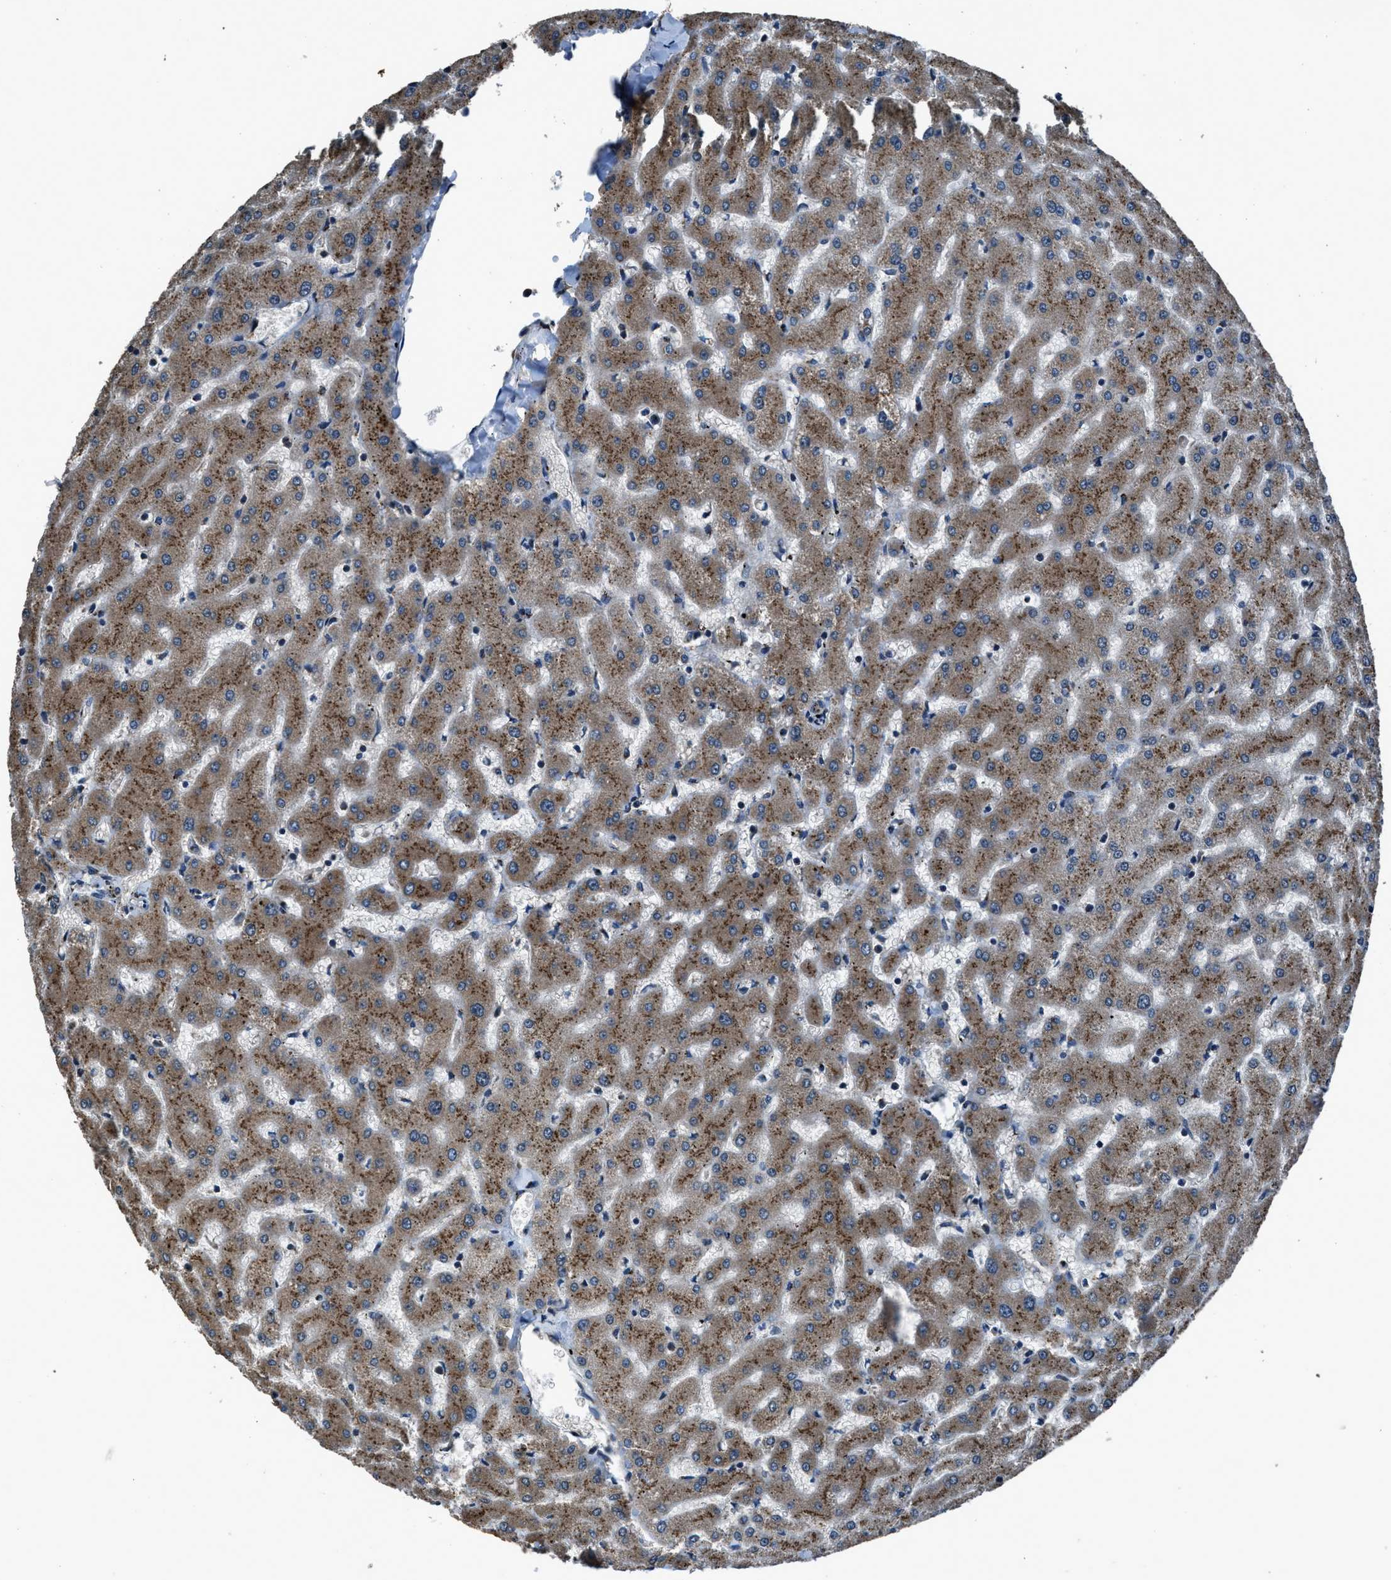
{"staining": {"intensity": "weak", "quantity": "<25%", "location": "cytoplasmic/membranous"}, "tissue": "liver", "cell_type": "Cholangiocytes", "image_type": "normal", "snomed": [{"axis": "morphology", "description": "Normal tissue, NOS"}, {"axis": "topography", "description": "Liver"}], "caption": "Immunohistochemical staining of unremarkable human liver reveals no significant positivity in cholangiocytes. The staining was performed using DAB to visualize the protein expression in brown, while the nuclei were stained in blue with hematoxylin (Magnification: 20x).", "gene": "SLC38A10", "patient": {"sex": "female", "age": 63}}